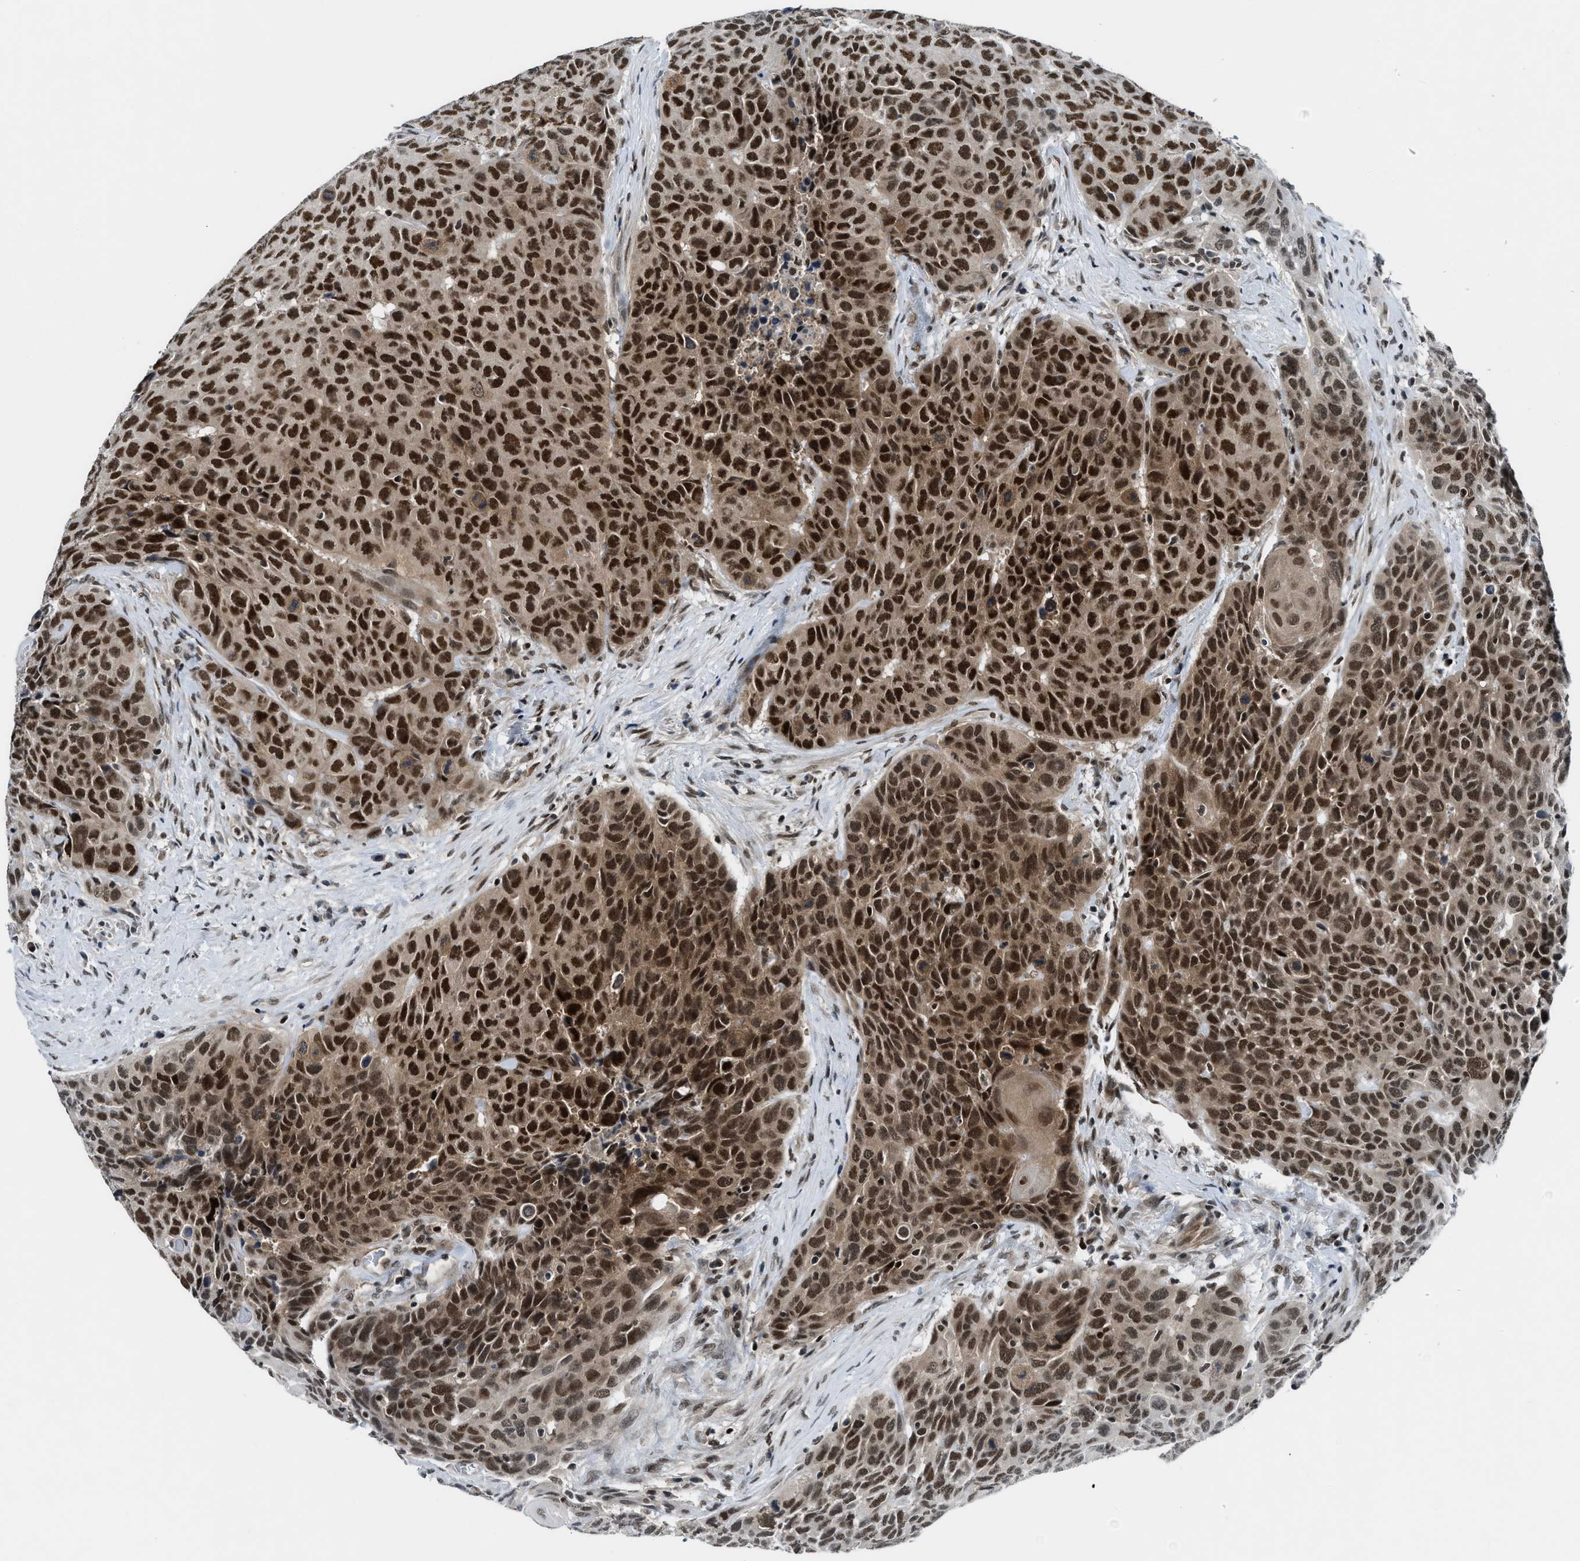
{"staining": {"intensity": "strong", "quantity": ">75%", "location": "cytoplasmic/membranous,nuclear"}, "tissue": "head and neck cancer", "cell_type": "Tumor cells", "image_type": "cancer", "snomed": [{"axis": "morphology", "description": "Squamous cell carcinoma, NOS"}, {"axis": "topography", "description": "Head-Neck"}], "caption": "Head and neck squamous cell carcinoma tissue exhibits strong cytoplasmic/membranous and nuclear expression in approximately >75% of tumor cells (DAB (3,3'-diaminobenzidine) IHC, brown staining for protein, blue staining for nuclei).", "gene": "NCOA1", "patient": {"sex": "male", "age": 66}}